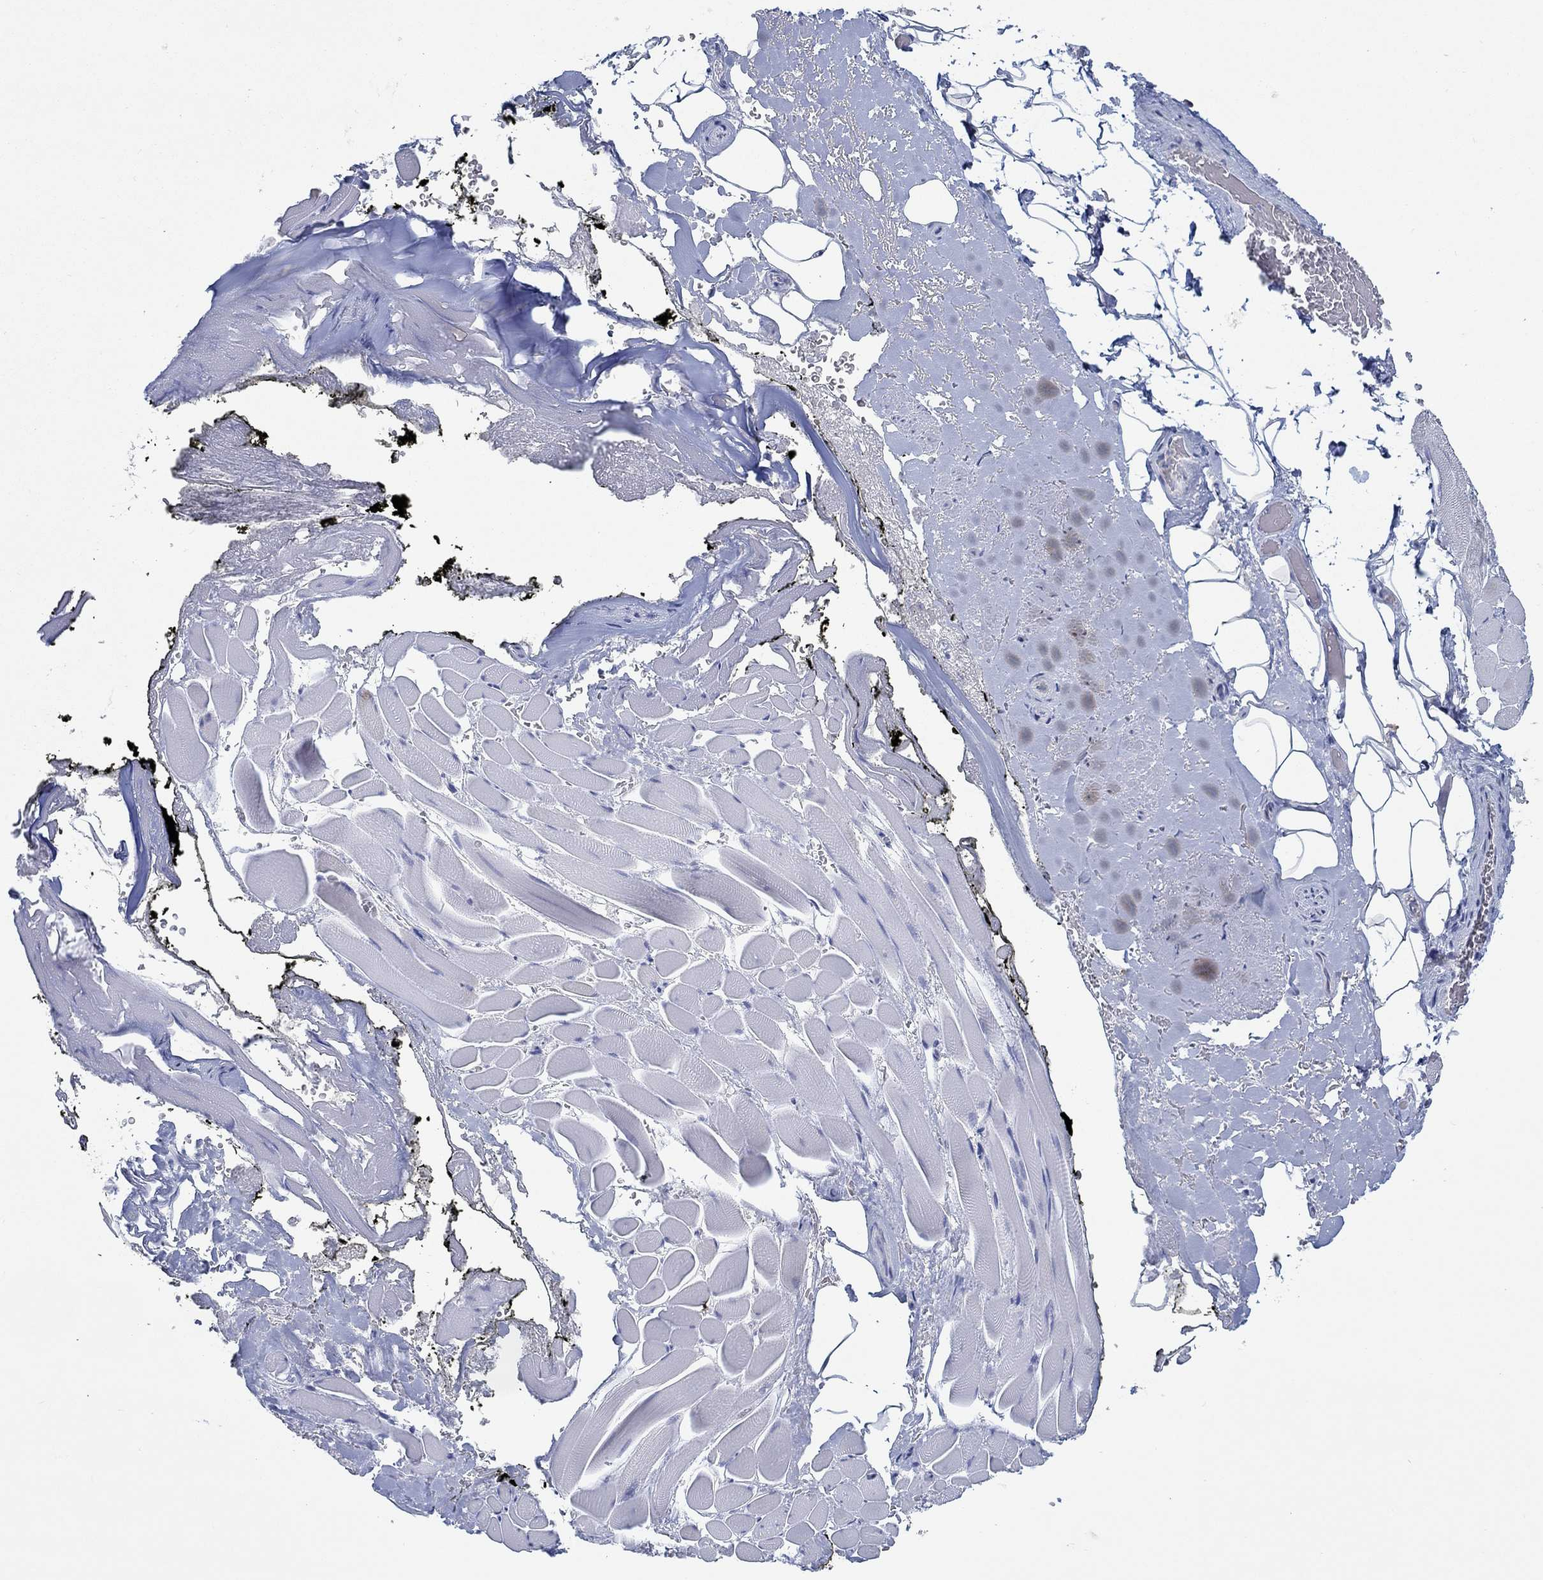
{"staining": {"intensity": "negative", "quantity": "none", "location": "none"}, "tissue": "adipose tissue", "cell_type": "Adipocytes", "image_type": "normal", "snomed": [{"axis": "morphology", "description": "Normal tissue, NOS"}, {"axis": "topography", "description": "Anal"}, {"axis": "topography", "description": "Peripheral nerve tissue"}], "caption": "Immunohistochemical staining of benign human adipose tissue reveals no significant expression in adipocytes.", "gene": "SPAG9", "patient": {"sex": "male", "age": 53}}